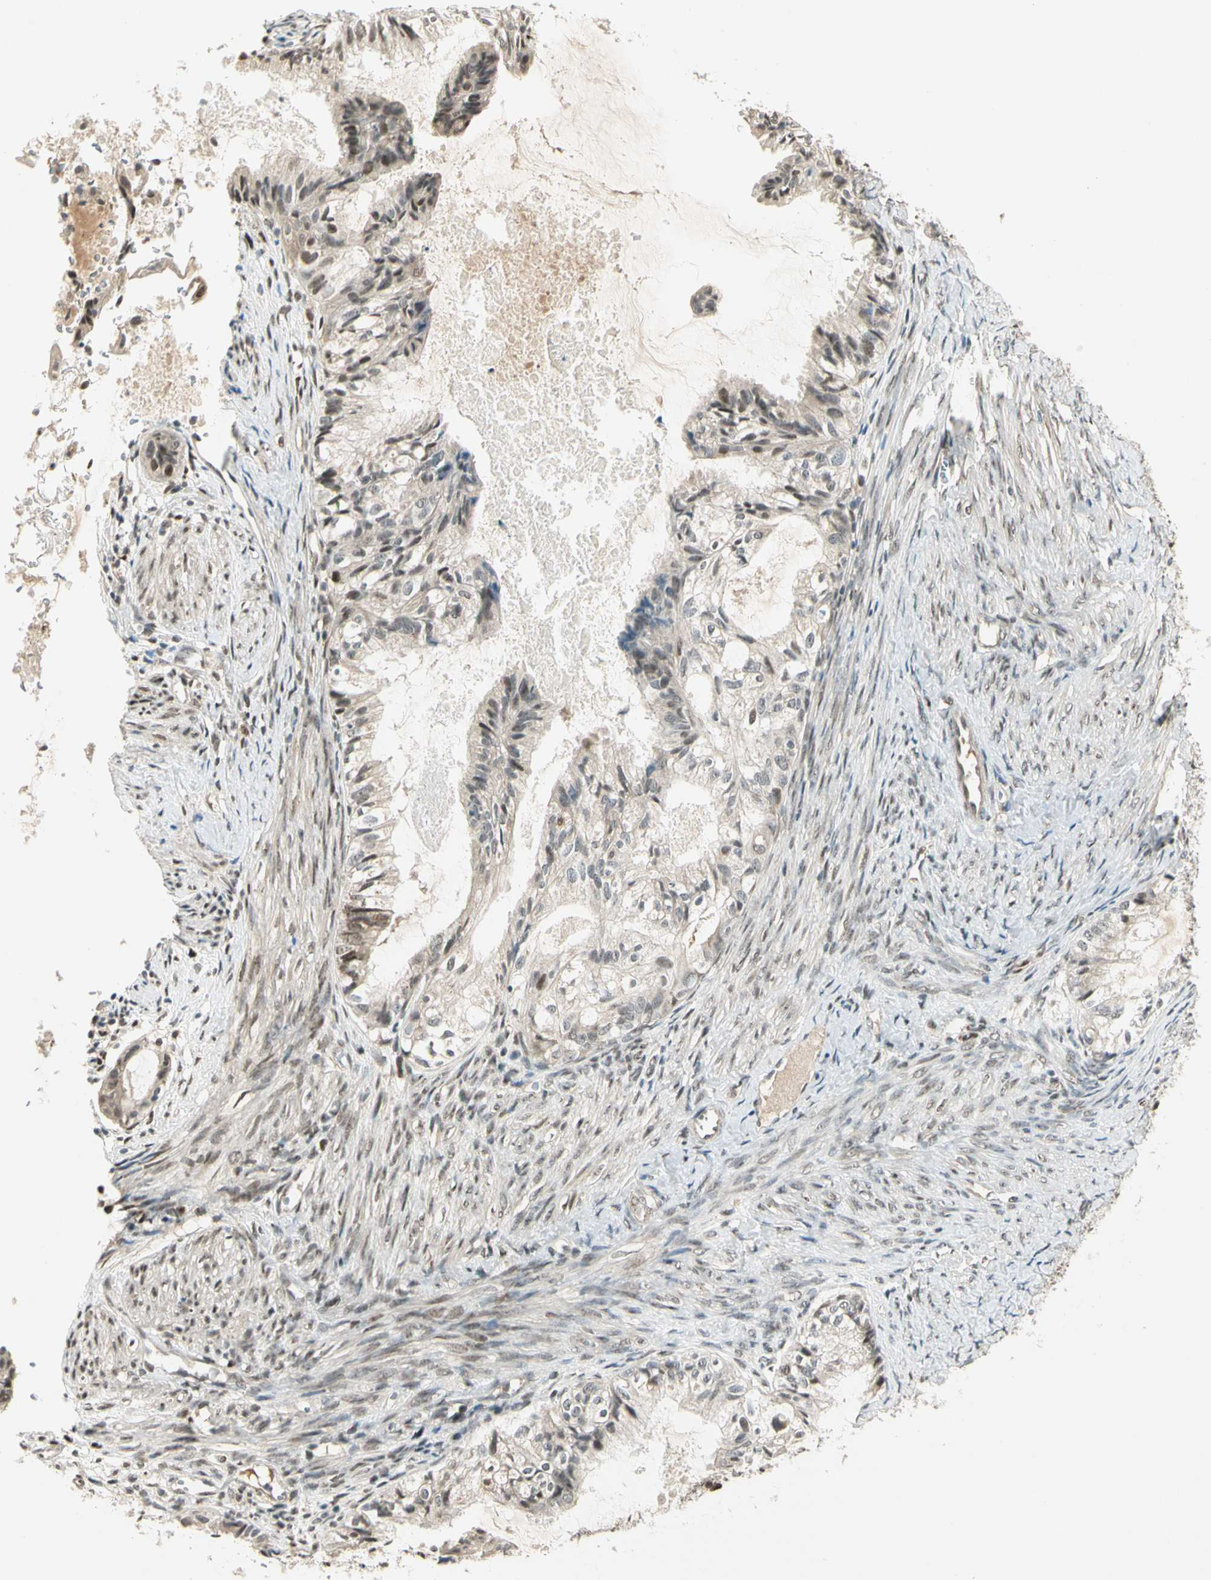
{"staining": {"intensity": "moderate", "quantity": "25%-75%", "location": "nuclear"}, "tissue": "cervical cancer", "cell_type": "Tumor cells", "image_type": "cancer", "snomed": [{"axis": "morphology", "description": "Normal tissue, NOS"}, {"axis": "morphology", "description": "Adenocarcinoma, NOS"}, {"axis": "topography", "description": "Cervix"}, {"axis": "topography", "description": "Endometrium"}], "caption": "Tumor cells exhibit medium levels of moderate nuclear positivity in approximately 25%-75% of cells in cervical cancer (adenocarcinoma). (DAB (3,3'-diaminobenzidine) = brown stain, brightfield microscopy at high magnification).", "gene": "GTF3A", "patient": {"sex": "female", "age": 86}}